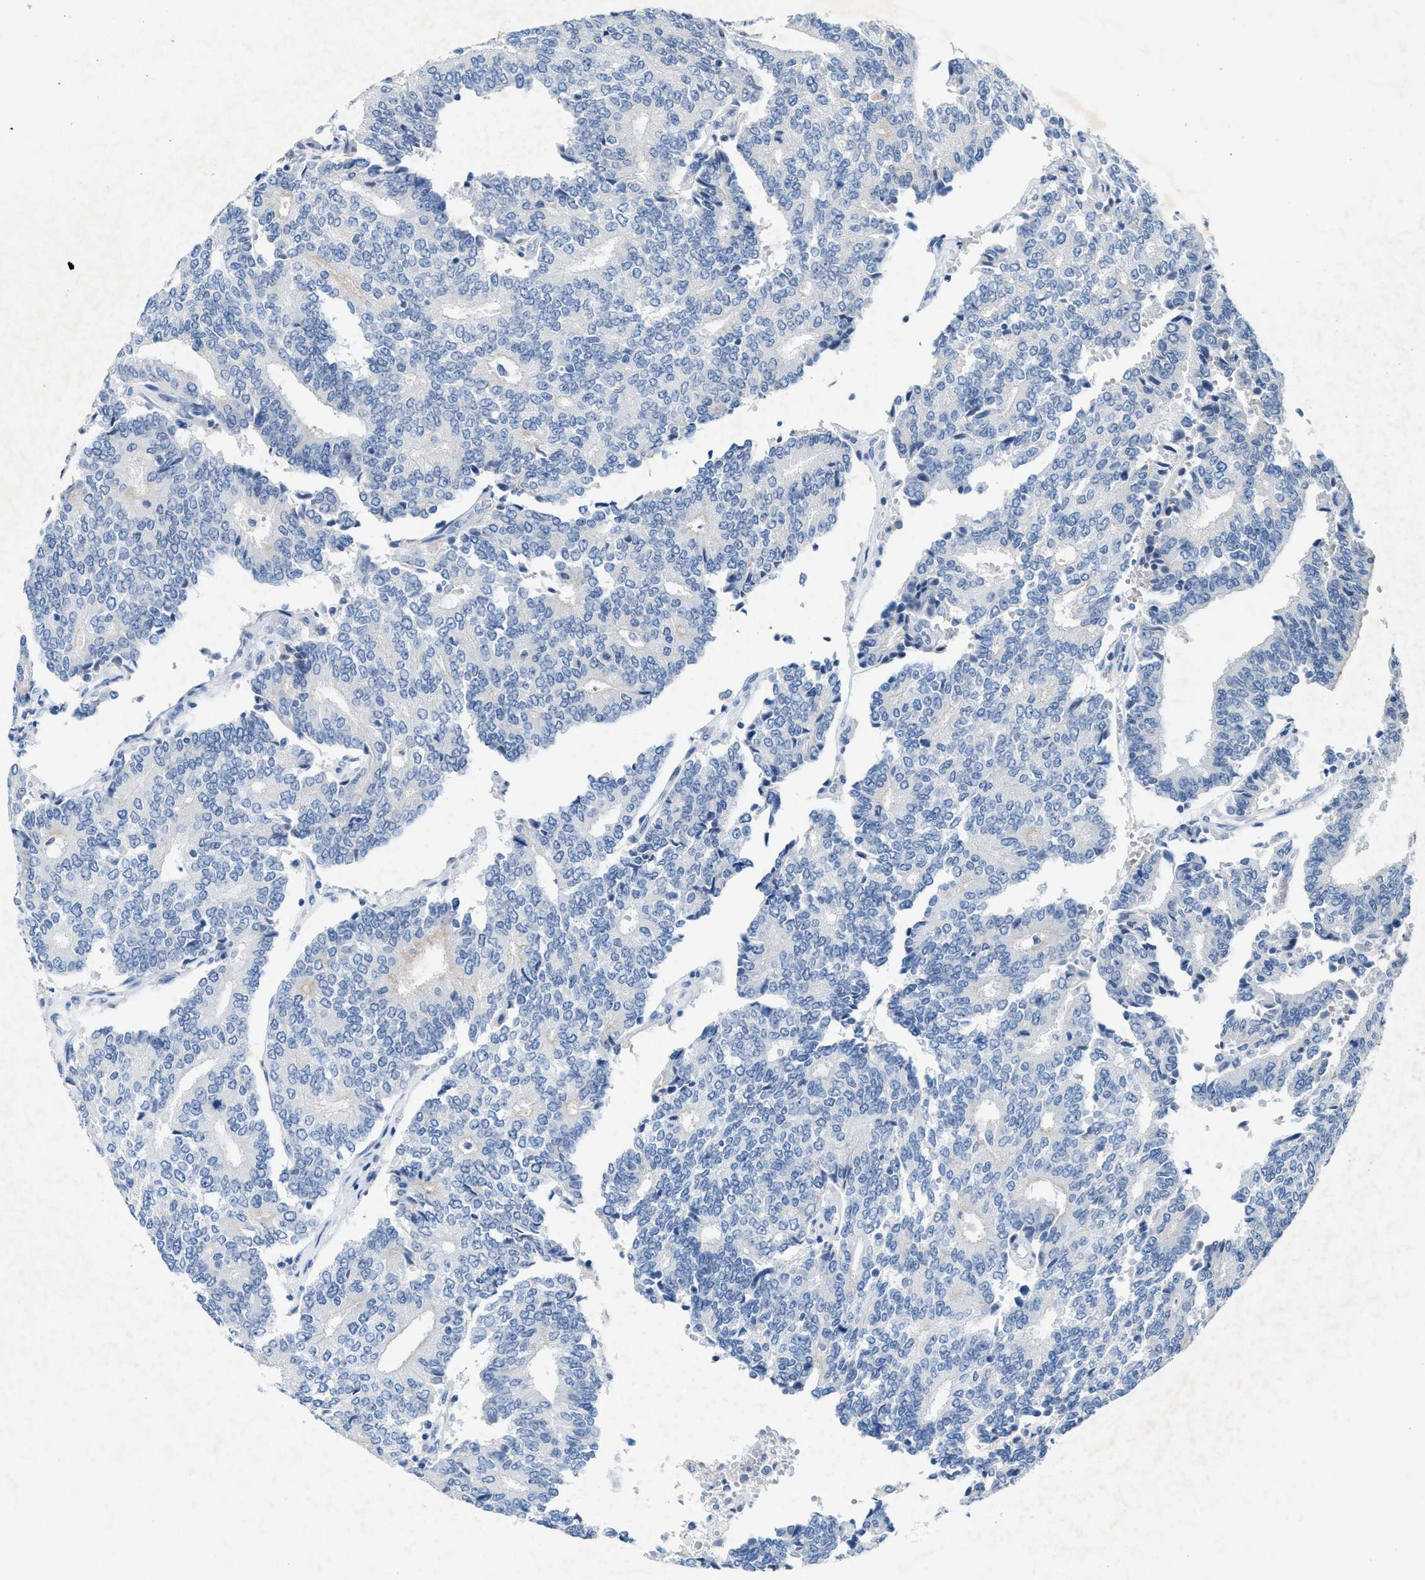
{"staining": {"intensity": "negative", "quantity": "none", "location": "none"}, "tissue": "prostate cancer", "cell_type": "Tumor cells", "image_type": "cancer", "snomed": [{"axis": "morphology", "description": "Adenocarcinoma, High grade"}, {"axis": "topography", "description": "Prostate"}], "caption": "Tumor cells are negative for protein expression in human high-grade adenocarcinoma (prostate).", "gene": "SLC5A5", "patient": {"sex": "male", "age": 55}}